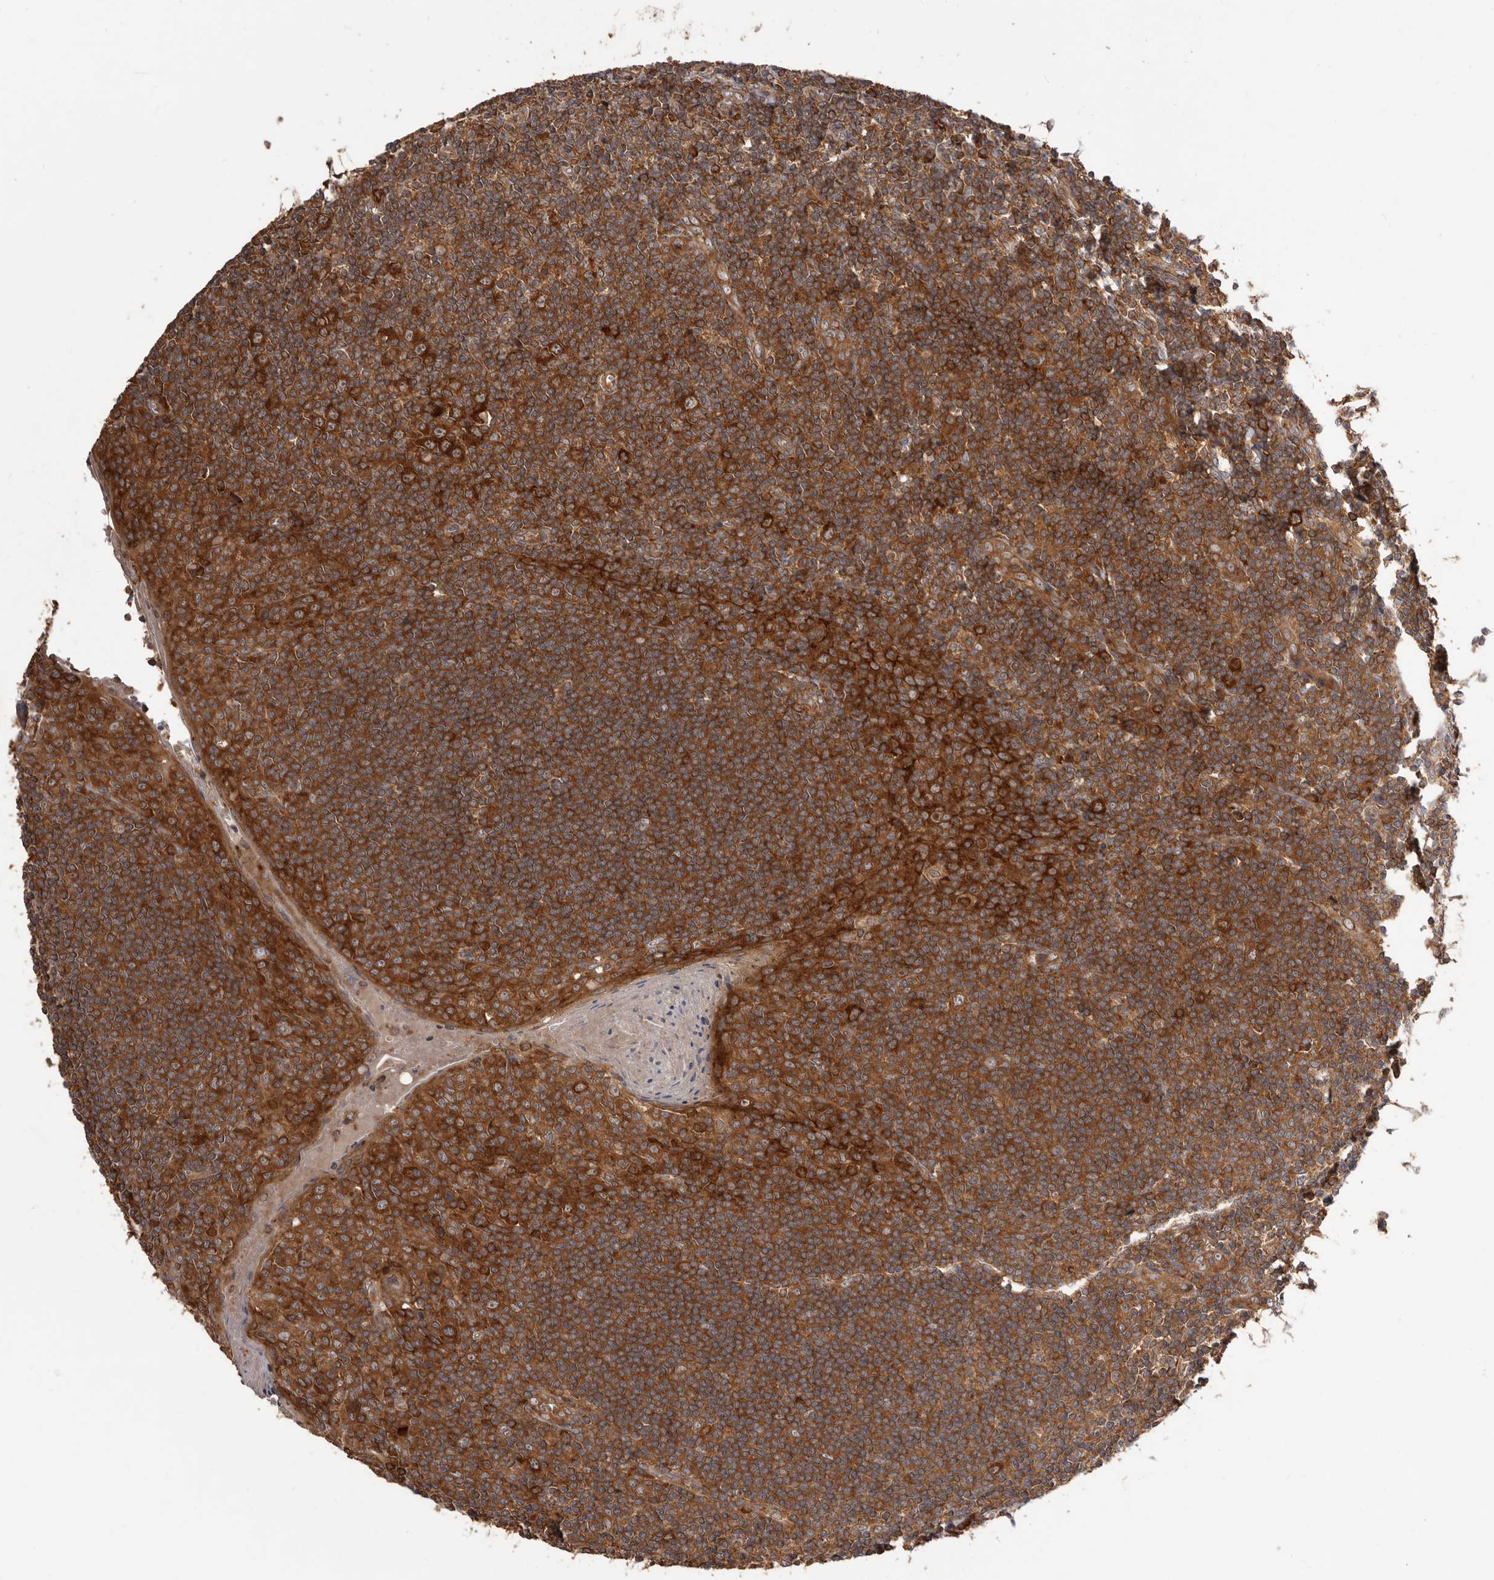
{"staining": {"intensity": "strong", "quantity": ">75%", "location": "cytoplasmic/membranous"}, "tissue": "tonsil", "cell_type": "Germinal center cells", "image_type": "normal", "snomed": [{"axis": "morphology", "description": "Normal tissue, NOS"}, {"axis": "topography", "description": "Tonsil"}], "caption": "Protein staining reveals strong cytoplasmic/membranous positivity in approximately >75% of germinal center cells in benign tonsil.", "gene": "HBS1L", "patient": {"sex": "male", "age": 27}}